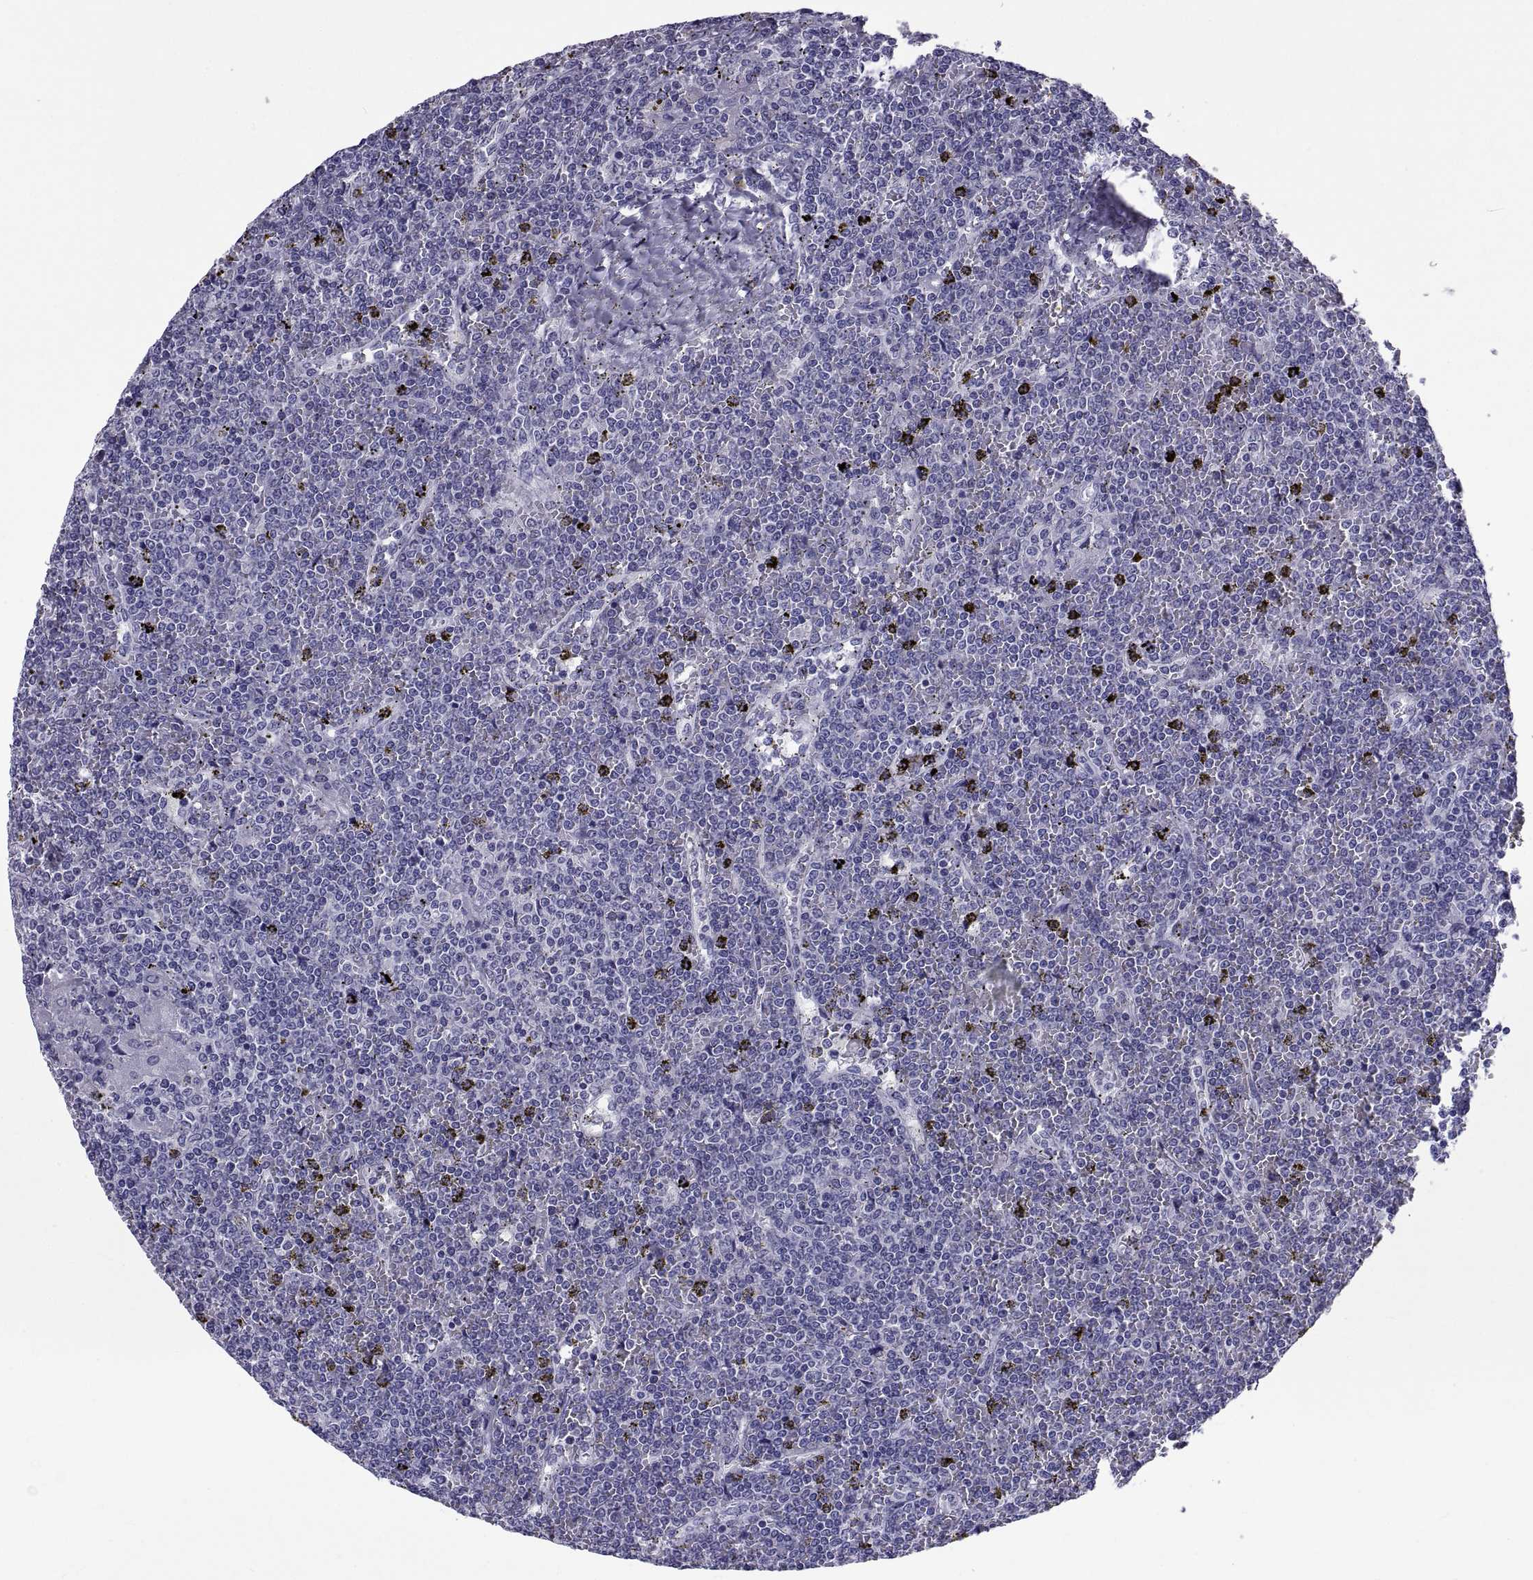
{"staining": {"intensity": "negative", "quantity": "none", "location": "none"}, "tissue": "lymphoma", "cell_type": "Tumor cells", "image_type": "cancer", "snomed": [{"axis": "morphology", "description": "Malignant lymphoma, non-Hodgkin's type, Low grade"}, {"axis": "topography", "description": "Spleen"}], "caption": "A high-resolution photomicrograph shows IHC staining of low-grade malignant lymphoma, non-Hodgkin's type, which shows no significant expression in tumor cells. (DAB (3,3'-diaminobenzidine) immunohistochemistry visualized using brightfield microscopy, high magnification).", "gene": "TGFBR3L", "patient": {"sex": "female", "age": 19}}